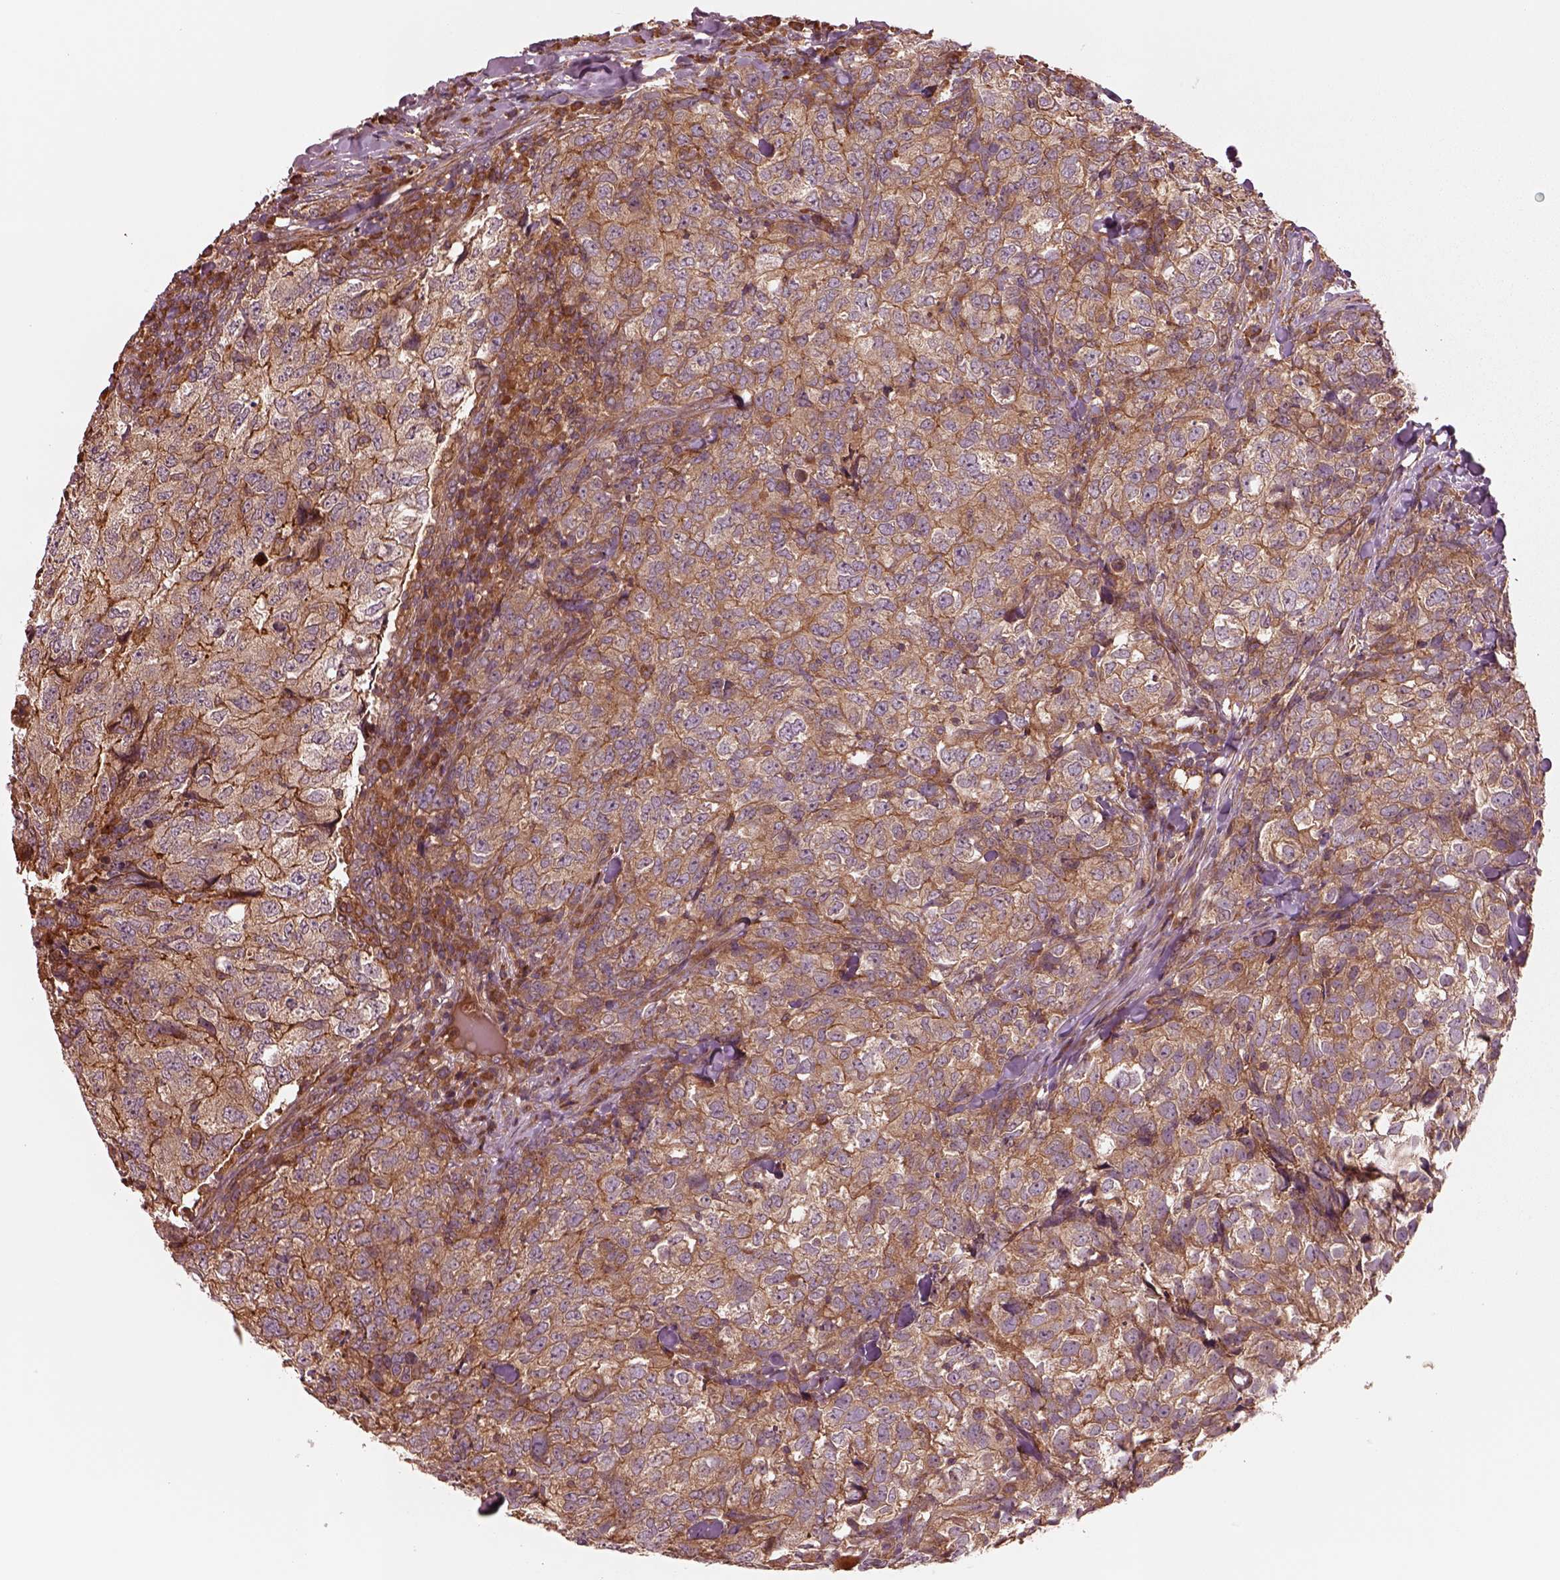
{"staining": {"intensity": "moderate", "quantity": ">75%", "location": "cytoplasmic/membranous"}, "tissue": "breast cancer", "cell_type": "Tumor cells", "image_type": "cancer", "snomed": [{"axis": "morphology", "description": "Duct carcinoma"}, {"axis": "topography", "description": "Breast"}], "caption": "Moderate cytoplasmic/membranous expression for a protein is identified in approximately >75% of tumor cells of intraductal carcinoma (breast) using immunohistochemistry.", "gene": "ASCC2", "patient": {"sex": "female", "age": 30}}